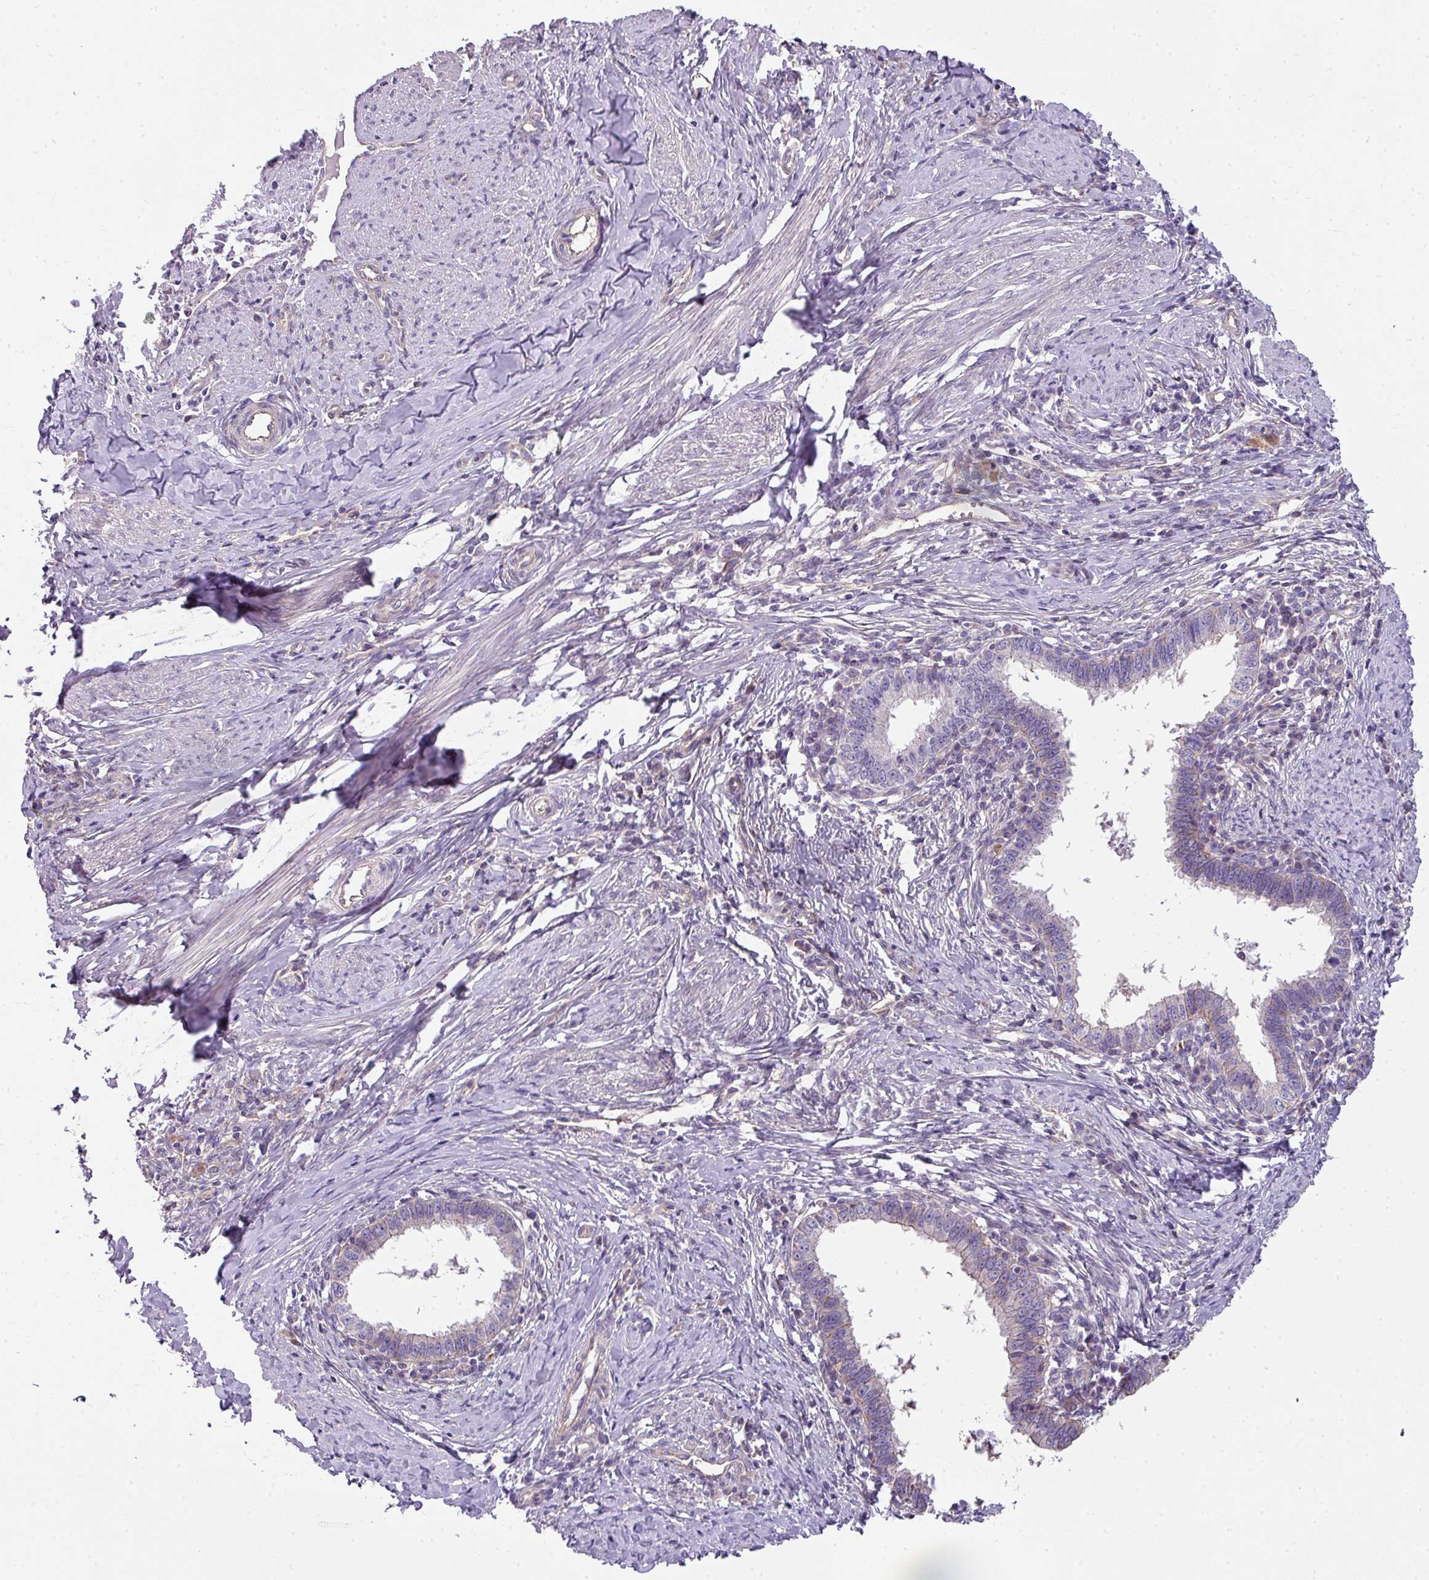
{"staining": {"intensity": "negative", "quantity": "none", "location": "none"}, "tissue": "cervical cancer", "cell_type": "Tumor cells", "image_type": "cancer", "snomed": [{"axis": "morphology", "description": "Adenocarcinoma, NOS"}, {"axis": "topography", "description": "Cervix"}], "caption": "Tumor cells show no significant expression in cervical cancer. The staining was performed using DAB (3,3'-diaminobenzidine) to visualize the protein expression in brown, while the nuclei were stained in blue with hematoxylin (Magnification: 20x).", "gene": "PALS2", "patient": {"sex": "female", "age": 36}}